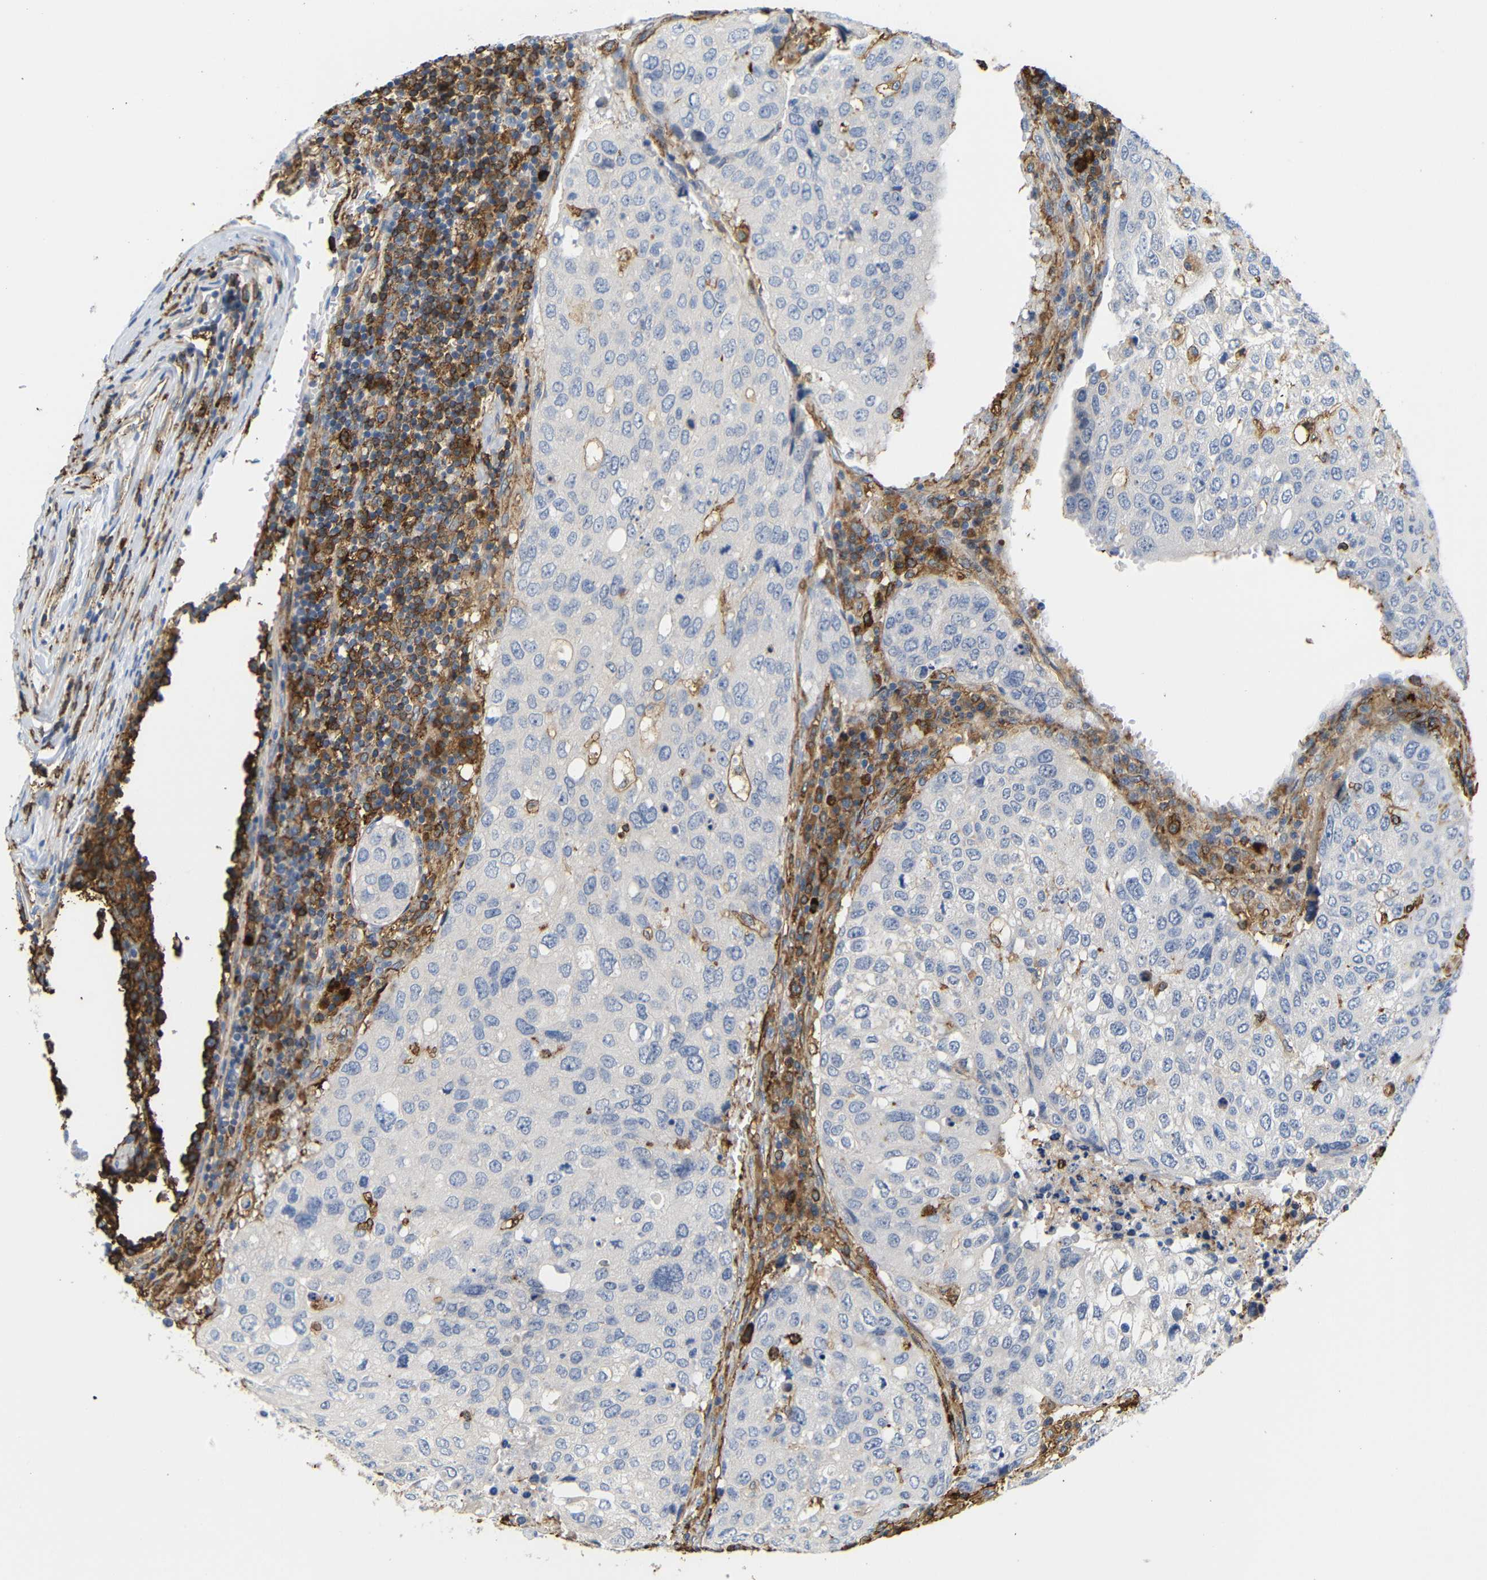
{"staining": {"intensity": "negative", "quantity": "none", "location": "none"}, "tissue": "urothelial cancer", "cell_type": "Tumor cells", "image_type": "cancer", "snomed": [{"axis": "morphology", "description": "Urothelial carcinoma, High grade"}, {"axis": "topography", "description": "Lymph node"}, {"axis": "topography", "description": "Urinary bladder"}], "caption": "Immunohistochemistry histopathology image of neoplastic tissue: high-grade urothelial carcinoma stained with DAB (3,3'-diaminobenzidine) reveals no significant protein expression in tumor cells.", "gene": "HLA-DQB1", "patient": {"sex": "male", "age": 51}}